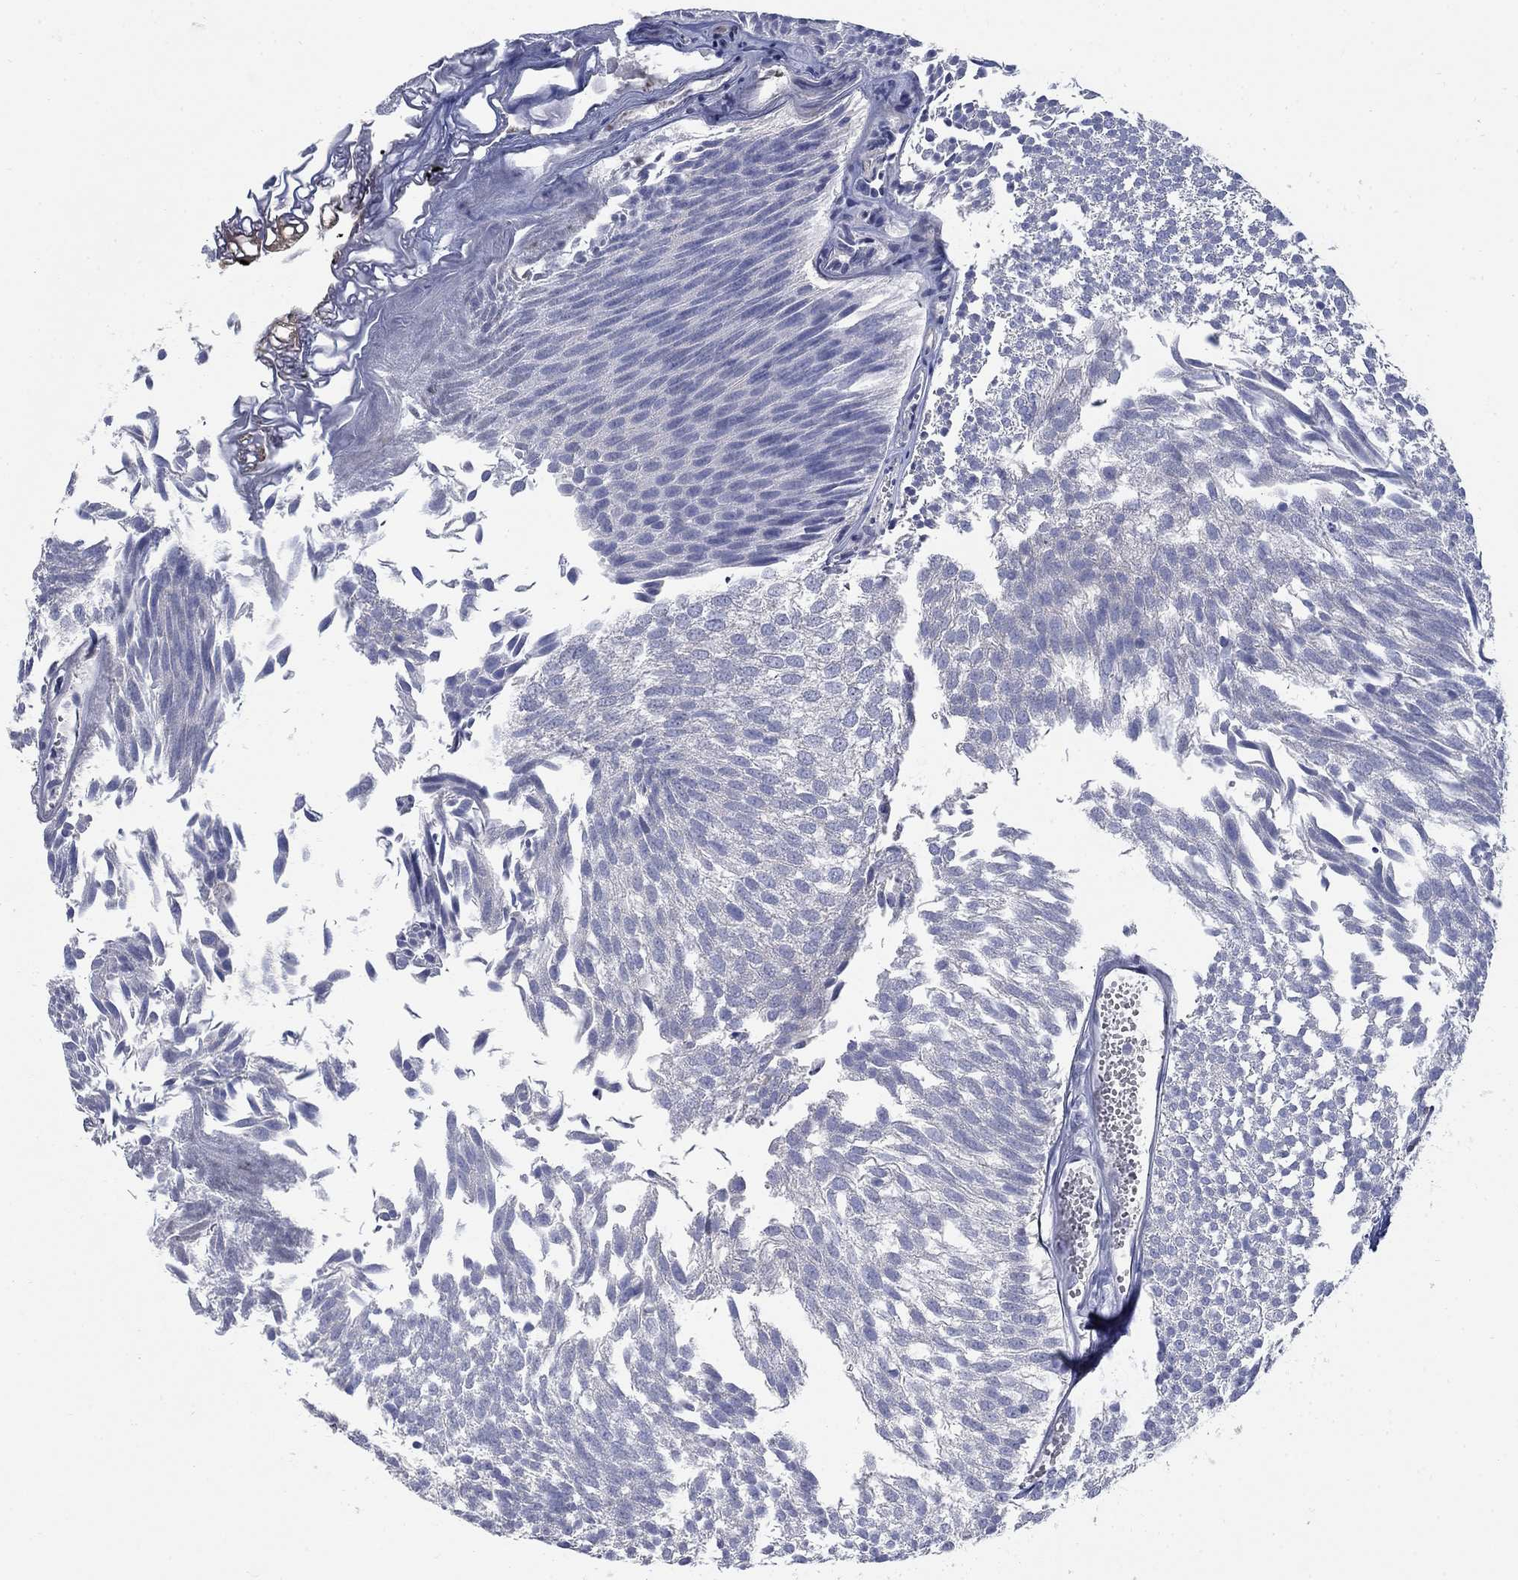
{"staining": {"intensity": "negative", "quantity": "none", "location": "none"}, "tissue": "urothelial cancer", "cell_type": "Tumor cells", "image_type": "cancer", "snomed": [{"axis": "morphology", "description": "Urothelial carcinoma, Low grade"}, {"axis": "topography", "description": "Urinary bladder"}], "caption": "Protein analysis of low-grade urothelial carcinoma displays no significant positivity in tumor cells. (DAB IHC with hematoxylin counter stain).", "gene": "DNER", "patient": {"sex": "male", "age": 52}}